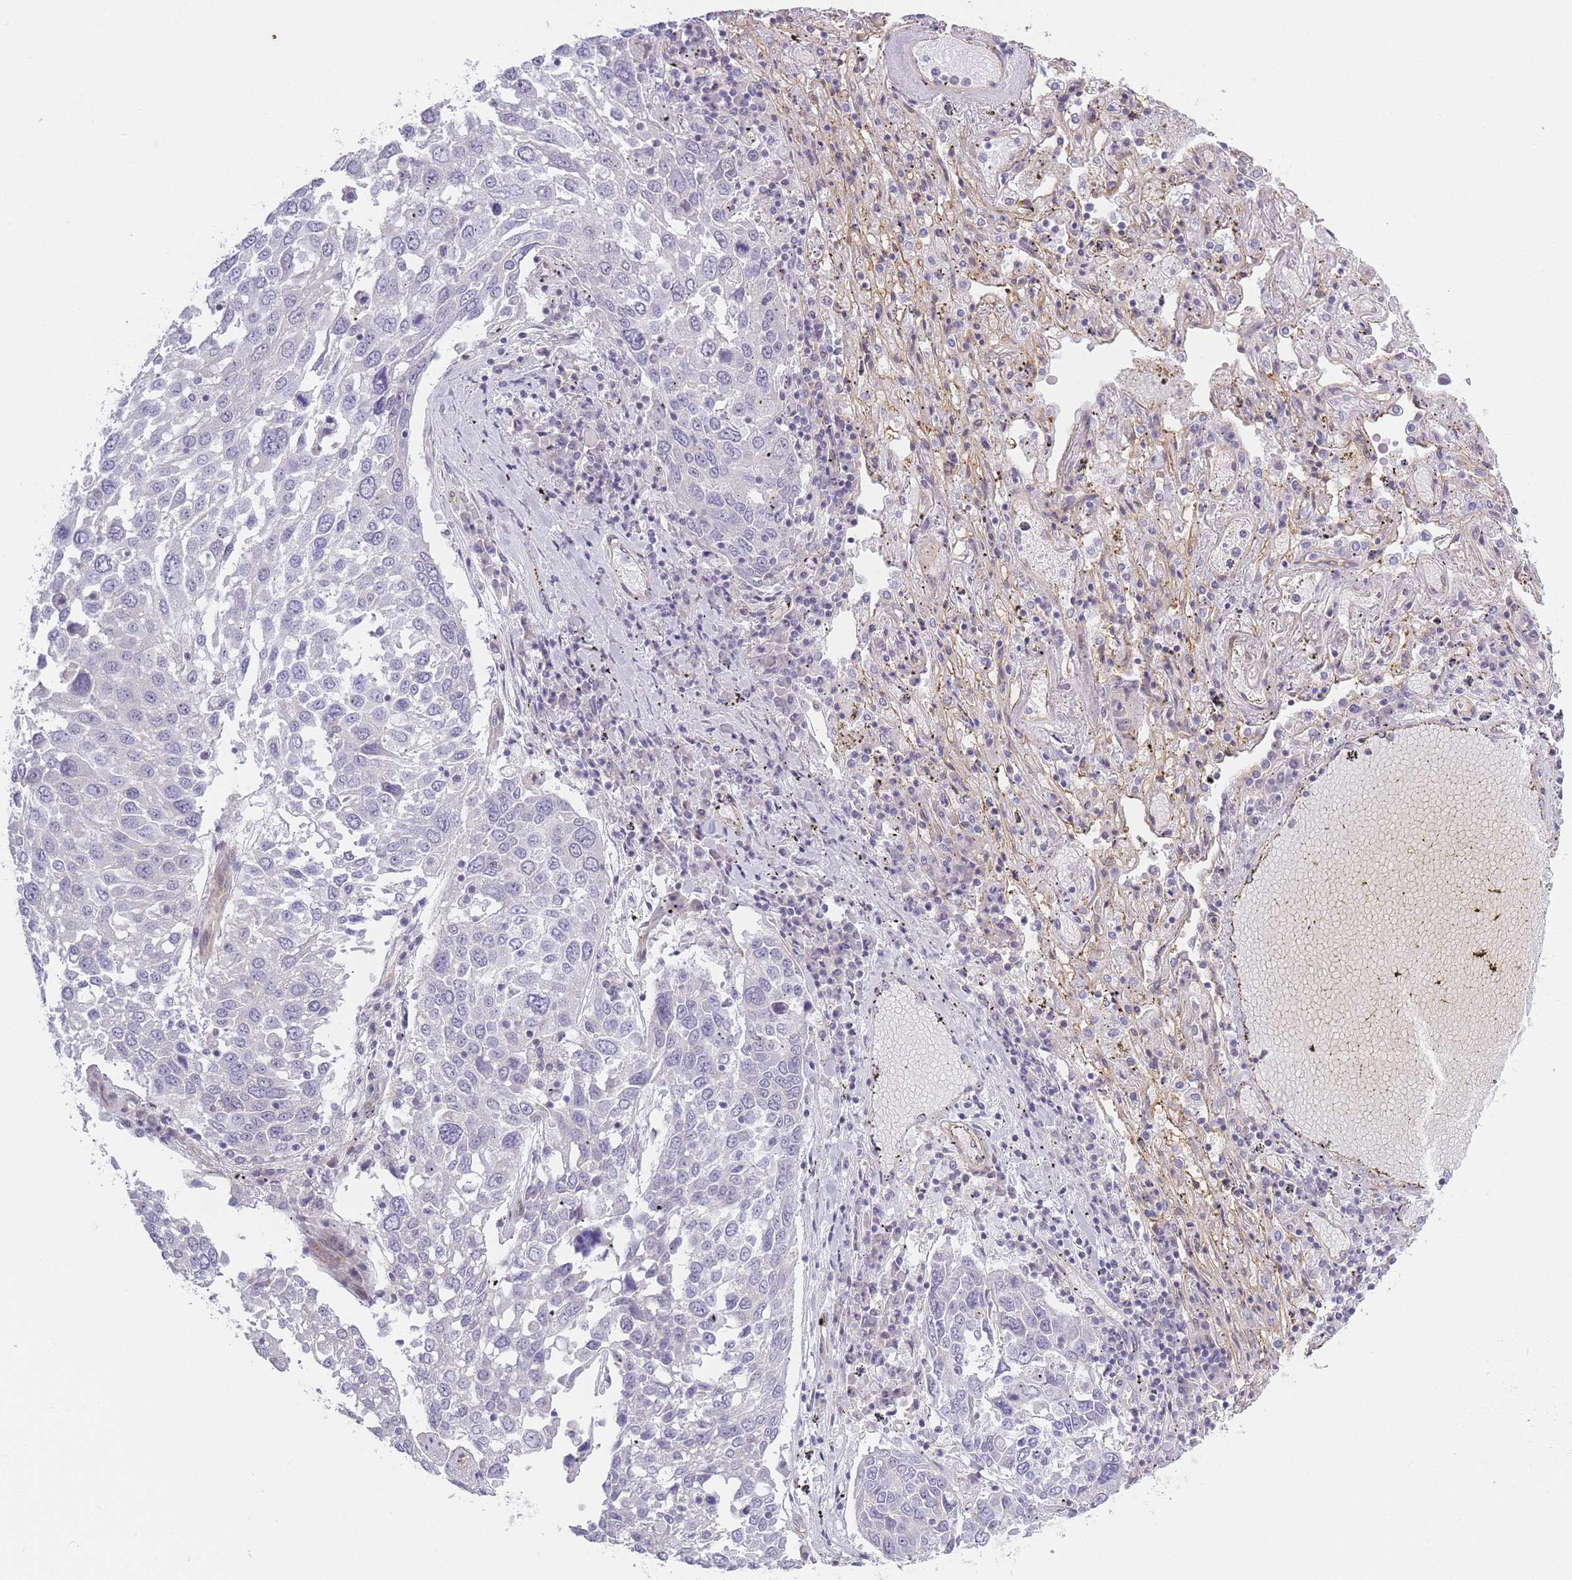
{"staining": {"intensity": "negative", "quantity": "none", "location": "none"}, "tissue": "lung cancer", "cell_type": "Tumor cells", "image_type": "cancer", "snomed": [{"axis": "morphology", "description": "Squamous cell carcinoma, NOS"}, {"axis": "topography", "description": "Lung"}], "caption": "Tumor cells show no significant protein positivity in lung cancer.", "gene": "SLC7A6", "patient": {"sex": "male", "age": 65}}